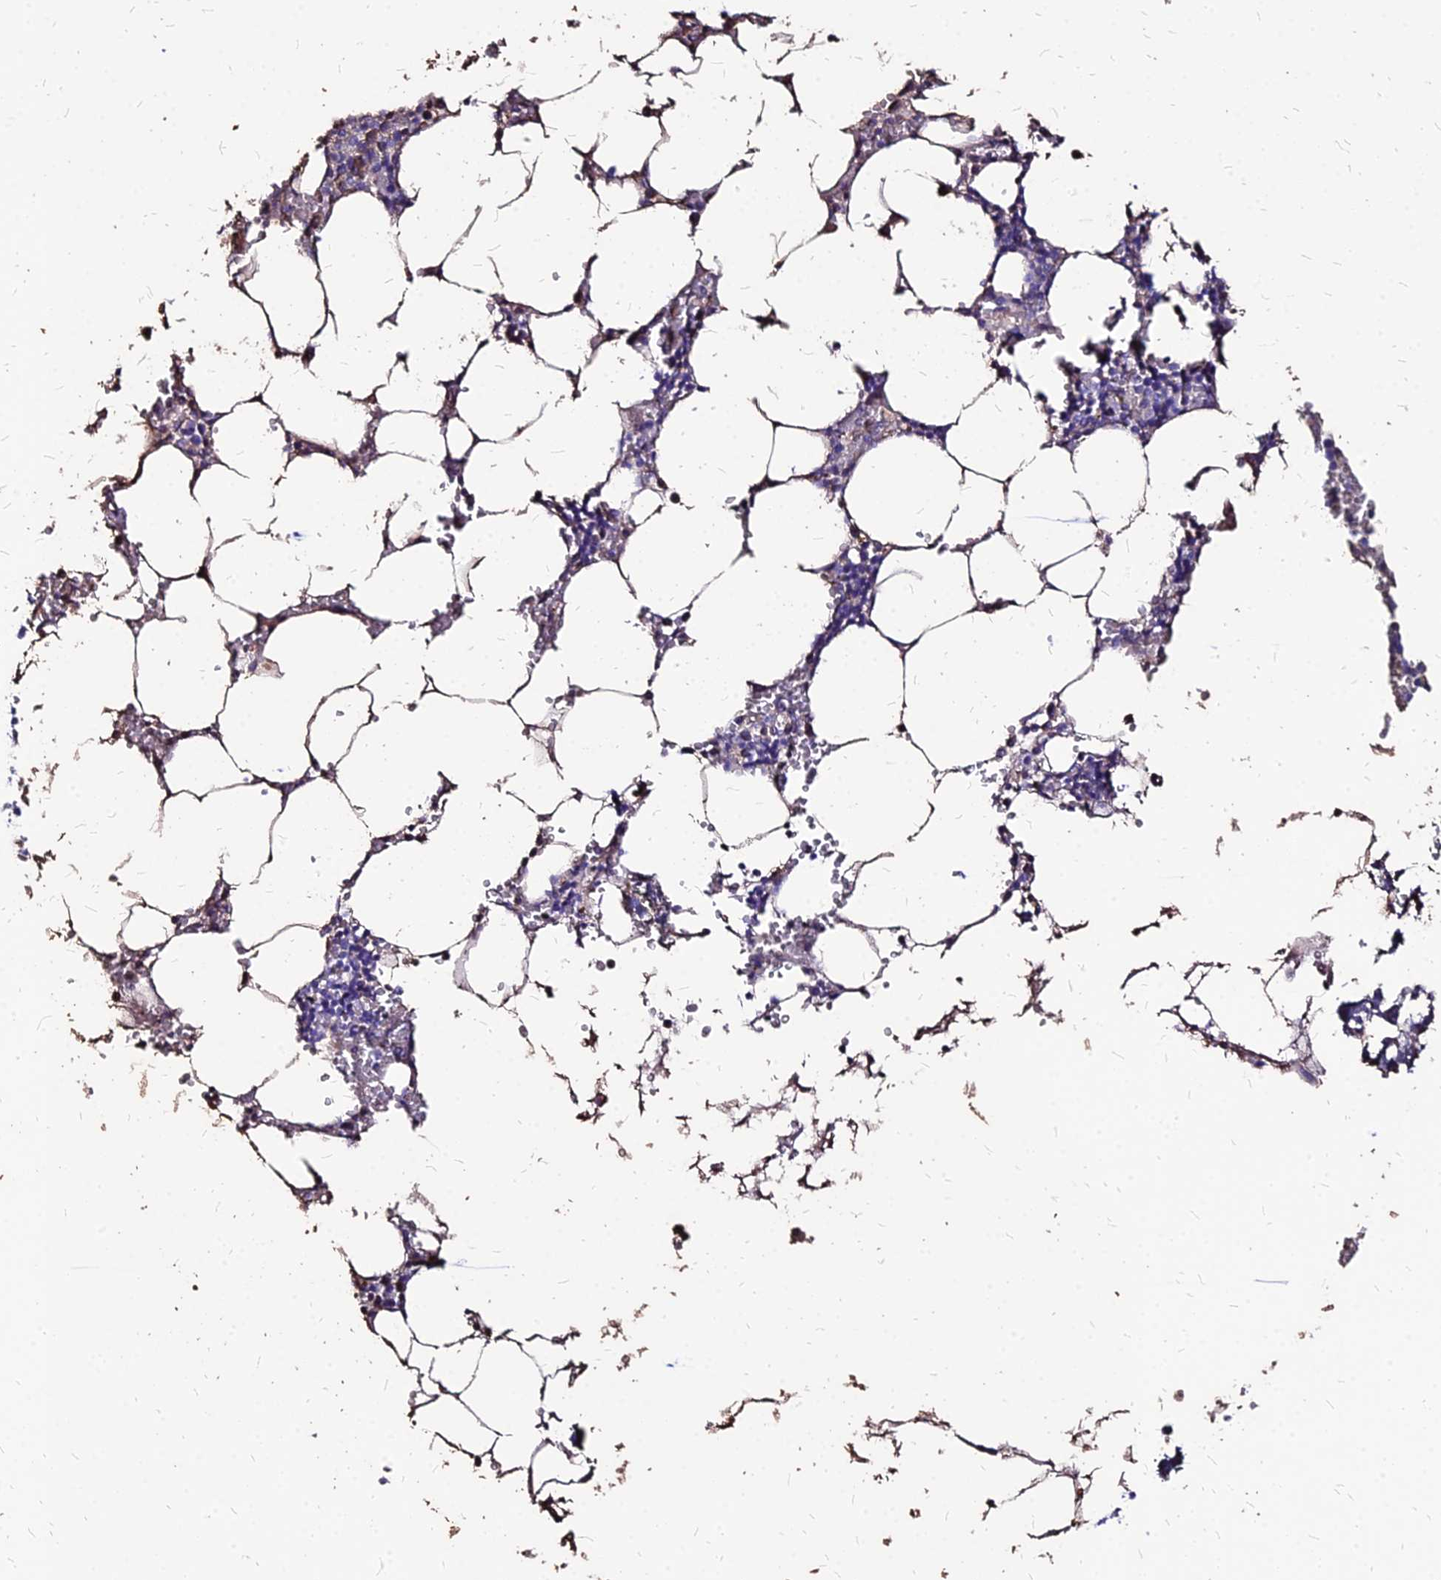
{"staining": {"intensity": "negative", "quantity": "none", "location": "none"}, "tissue": "bone marrow", "cell_type": "Hematopoietic cells", "image_type": "normal", "snomed": [{"axis": "morphology", "description": "Normal tissue, NOS"}, {"axis": "topography", "description": "Bone marrow"}], "caption": "Immunohistochemistry (IHC) micrograph of normal bone marrow: human bone marrow stained with DAB shows no significant protein positivity in hematopoietic cells.", "gene": "NME5", "patient": {"sex": "male", "age": 70}}